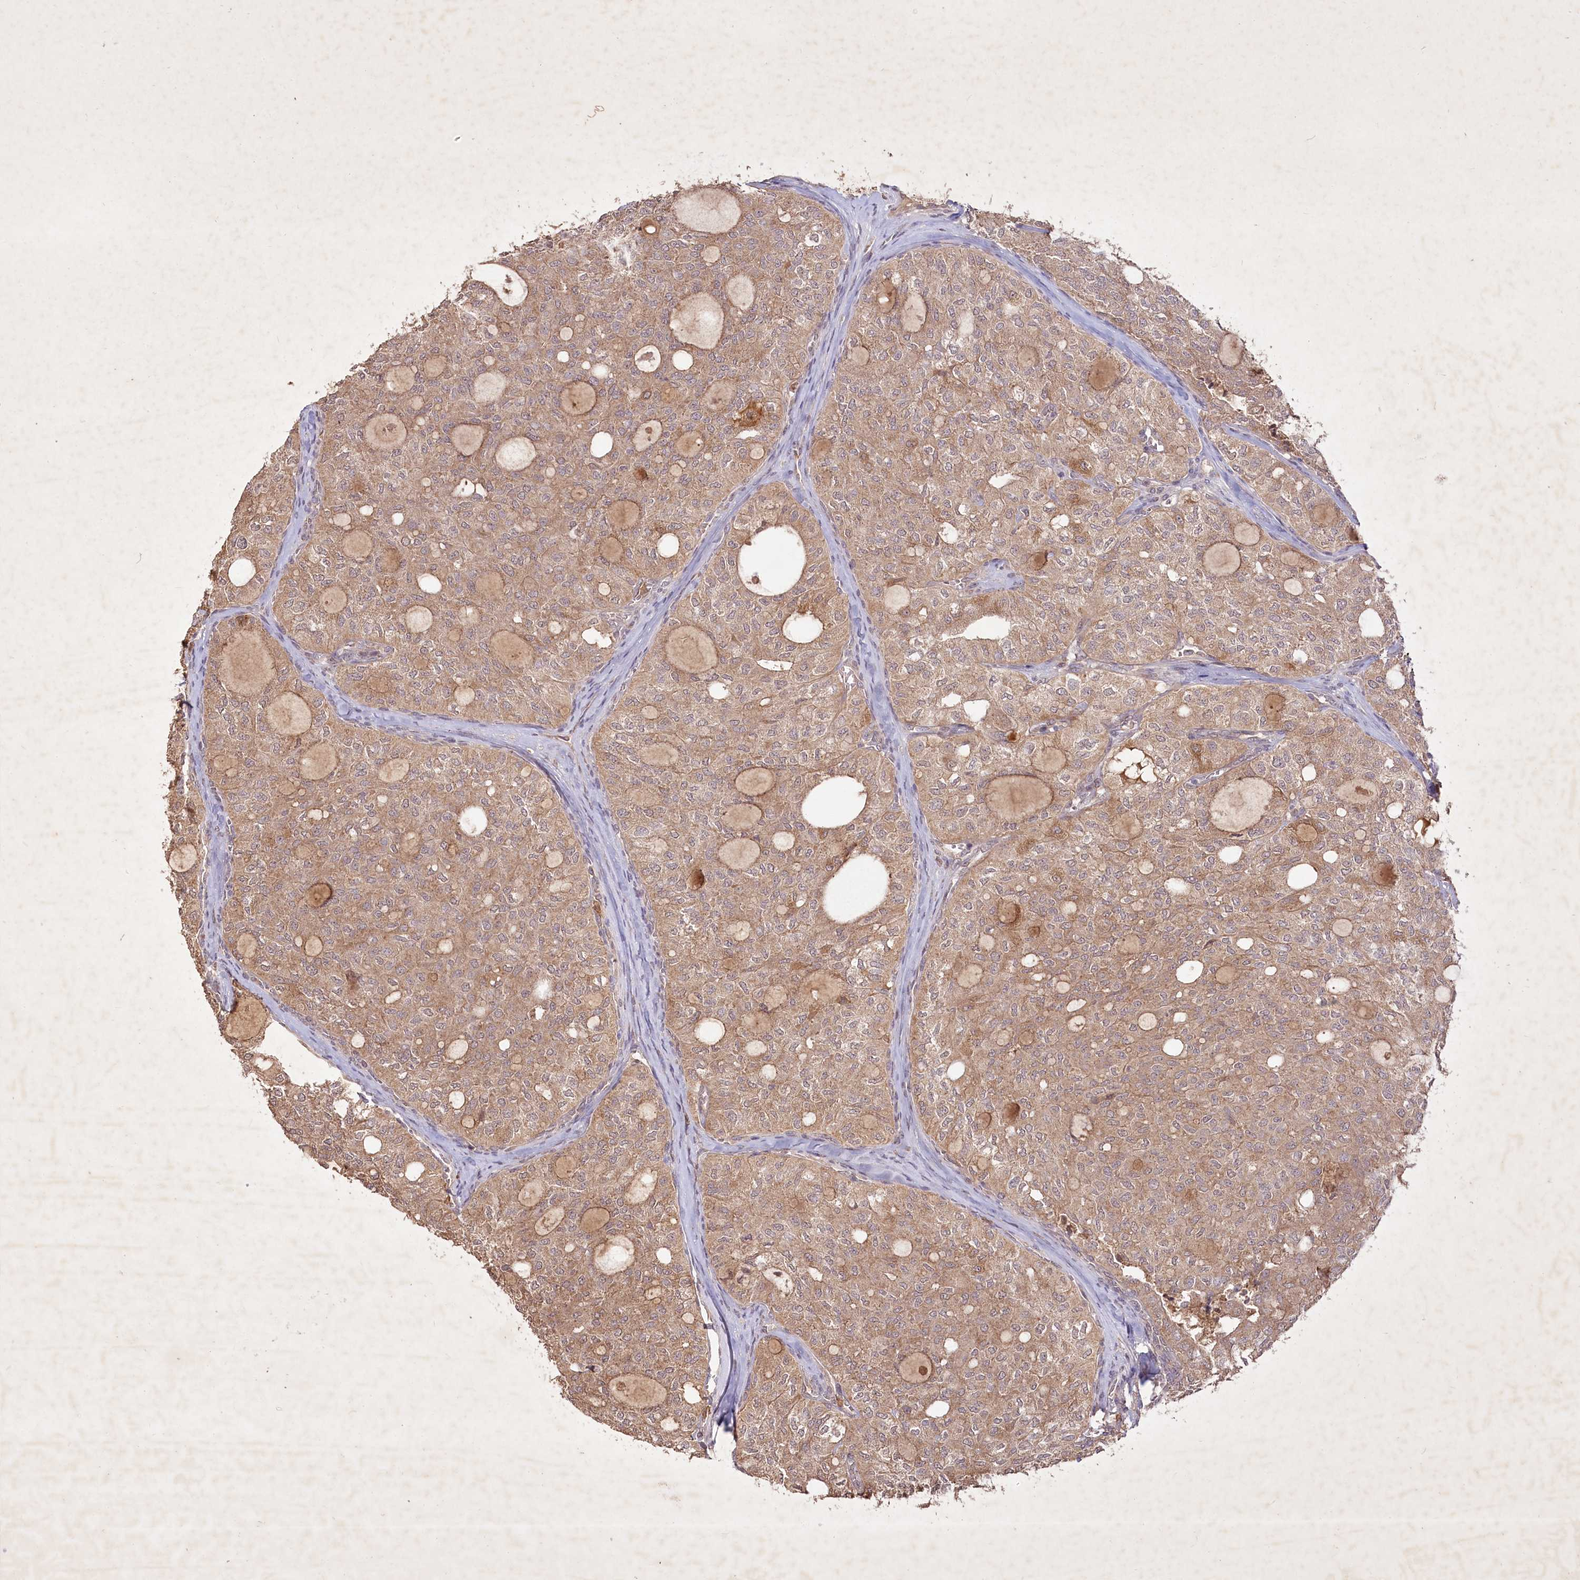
{"staining": {"intensity": "moderate", "quantity": ">75%", "location": "cytoplasmic/membranous"}, "tissue": "thyroid cancer", "cell_type": "Tumor cells", "image_type": "cancer", "snomed": [{"axis": "morphology", "description": "Follicular adenoma carcinoma, NOS"}, {"axis": "topography", "description": "Thyroid gland"}], "caption": "Brown immunohistochemical staining in thyroid follicular adenoma carcinoma exhibits moderate cytoplasmic/membranous positivity in about >75% of tumor cells.", "gene": "IRAK1BP1", "patient": {"sex": "male", "age": 75}}